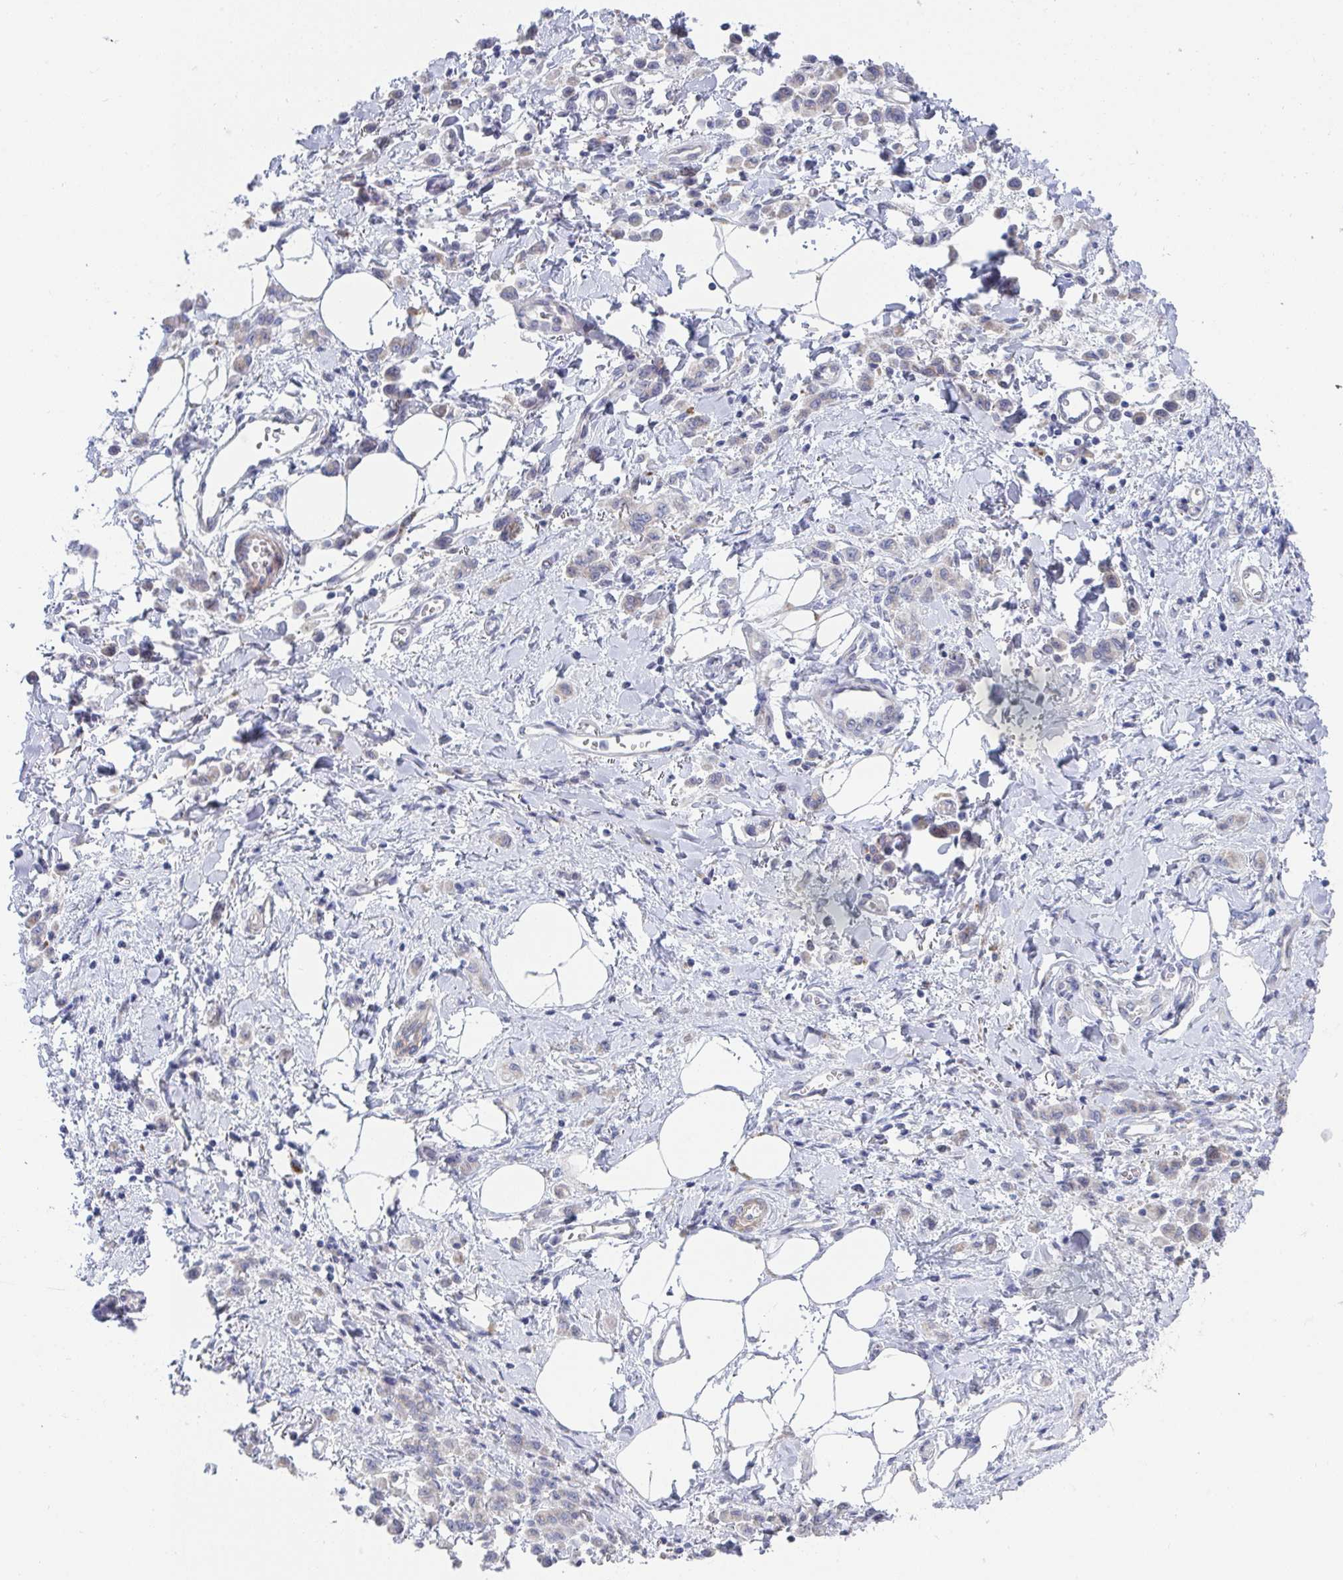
{"staining": {"intensity": "negative", "quantity": "none", "location": "none"}, "tissue": "stomach cancer", "cell_type": "Tumor cells", "image_type": "cancer", "snomed": [{"axis": "morphology", "description": "Adenocarcinoma, NOS"}, {"axis": "topography", "description": "Stomach"}], "caption": "Immunohistochemistry (IHC) histopathology image of human stomach cancer stained for a protein (brown), which shows no expression in tumor cells.", "gene": "VWDE", "patient": {"sex": "male", "age": 77}}